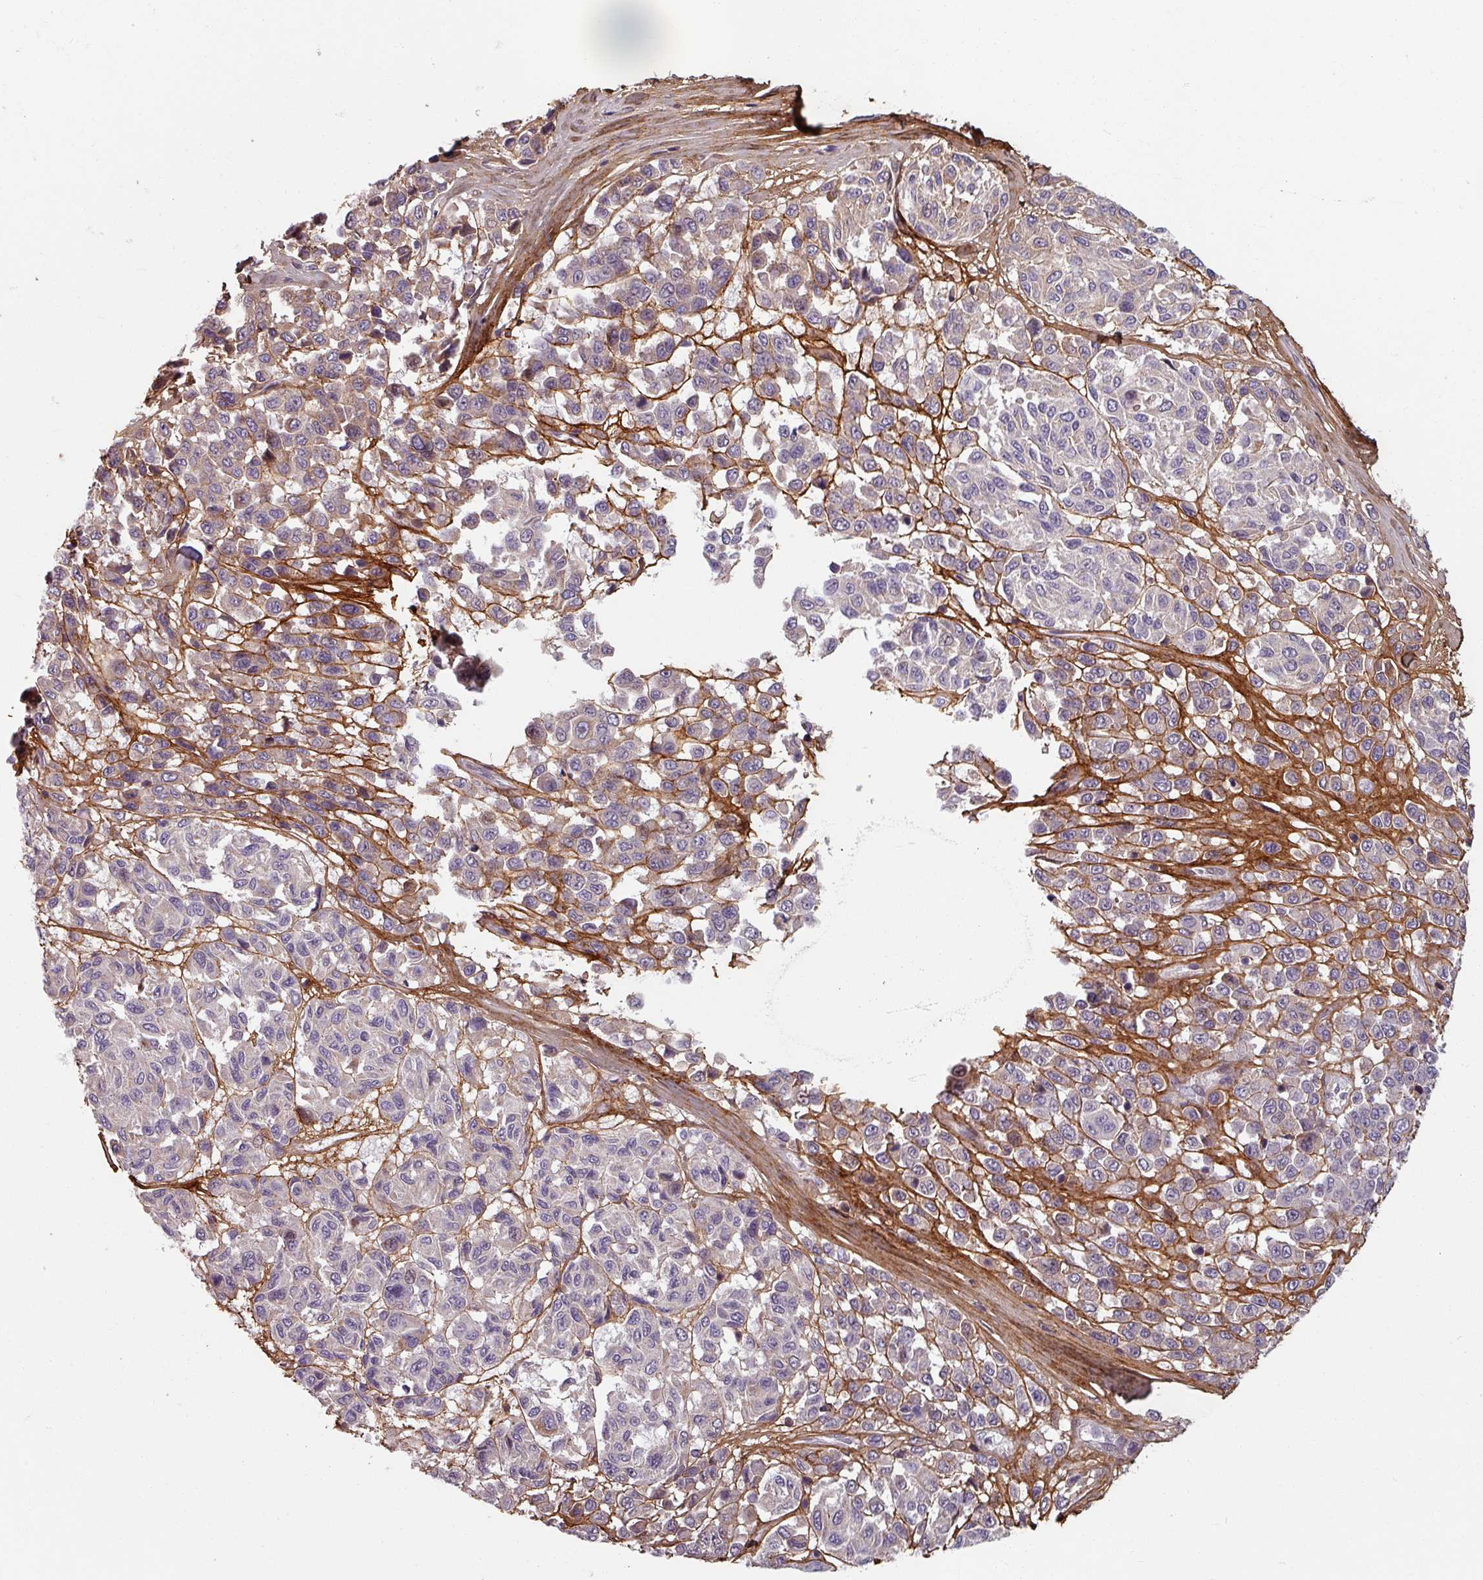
{"staining": {"intensity": "weak", "quantity": "<25%", "location": "cytoplasmic/membranous"}, "tissue": "melanoma", "cell_type": "Tumor cells", "image_type": "cancer", "snomed": [{"axis": "morphology", "description": "Malignant melanoma, NOS"}, {"axis": "topography", "description": "Skin"}], "caption": "This is a histopathology image of IHC staining of malignant melanoma, which shows no expression in tumor cells. (DAB IHC visualized using brightfield microscopy, high magnification).", "gene": "CYB5RL", "patient": {"sex": "female", "age": 66}}